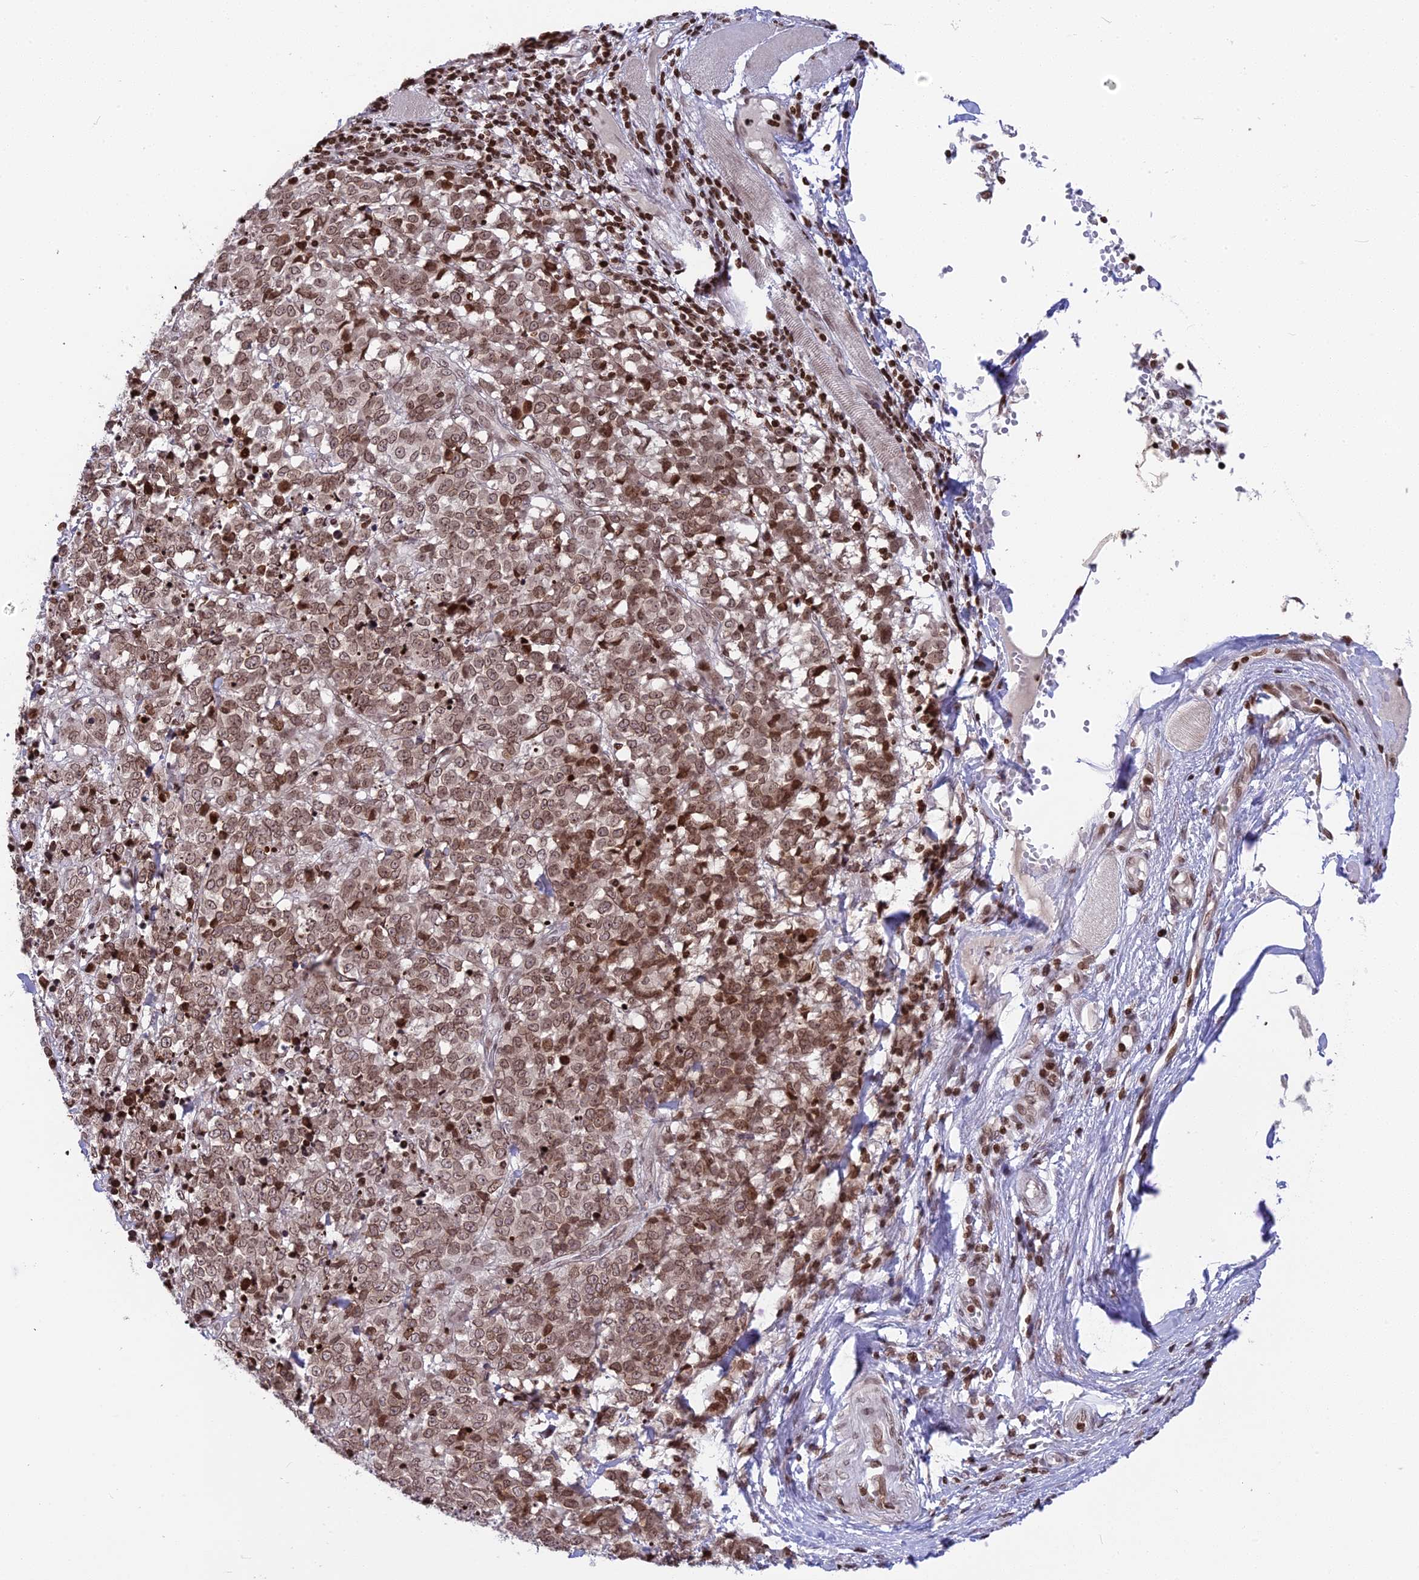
{"staining": {"intensity": "moderate", "quantity": ">75%", "location": "nuclear"}, "tissue": "melanoma", "cell_type": "Tumor cells", "image_type": "cancer", "snomed": [{"axis": "morphology", "description": "Malignant melanoma, NOS"}, {"axis": "topography", "description": "Skin"}], "caption": "Immunohistochemistry histopathology image of neoplastic tissue: malignant melanoma stained using IHC displays medium levels of moderate protein expression localized specifically in the nuclear of tumor cells, appearing as a nuclear brown color.", "gene": "TET2", "patient": {"sex": "female", "age": 72}}